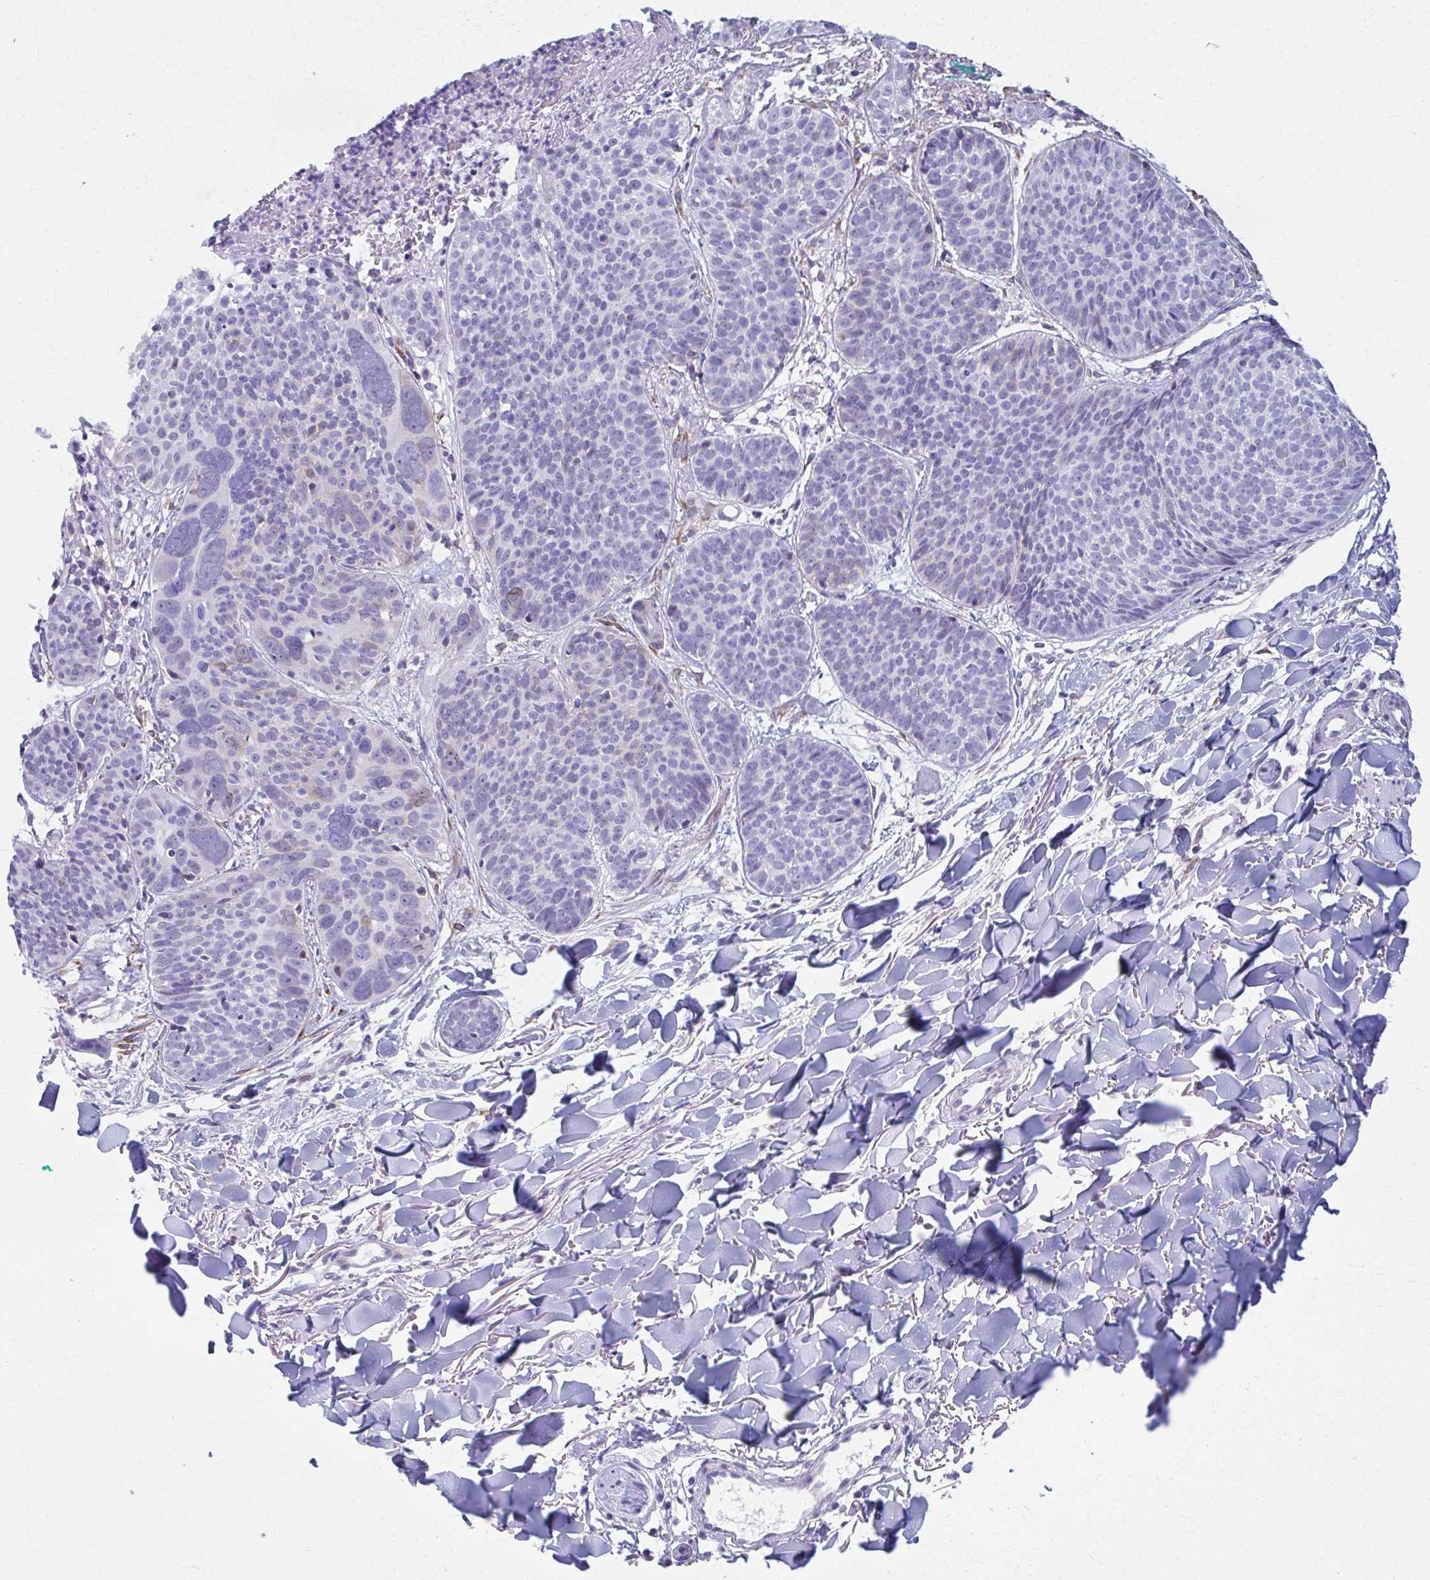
{"staining": {"intensity": "negative", "quantity": "none", "location": "none"}, "tissue": "skin cancer", "cell_type": "Tumor cells", "image_type": "cancer", "snomed": [{"axis": "morphology", "description": "Basal cell carcinoma"}, {"axis": "topography", "description": "Skin"}, {"axis": "topography", "description": "Skin of neck"}, {"axis": "topography", "description": "Skin of shoulder"}, {"axis": "topography", "description": "Skin of back"}], "caption": "IHC histopathology image of skin basal cell carcinoma stained for a protein (brown), which reveals no positivity in tumor cells.", "gene": "SPATS2L", "patient": {"sex": "male", "age": 80}}